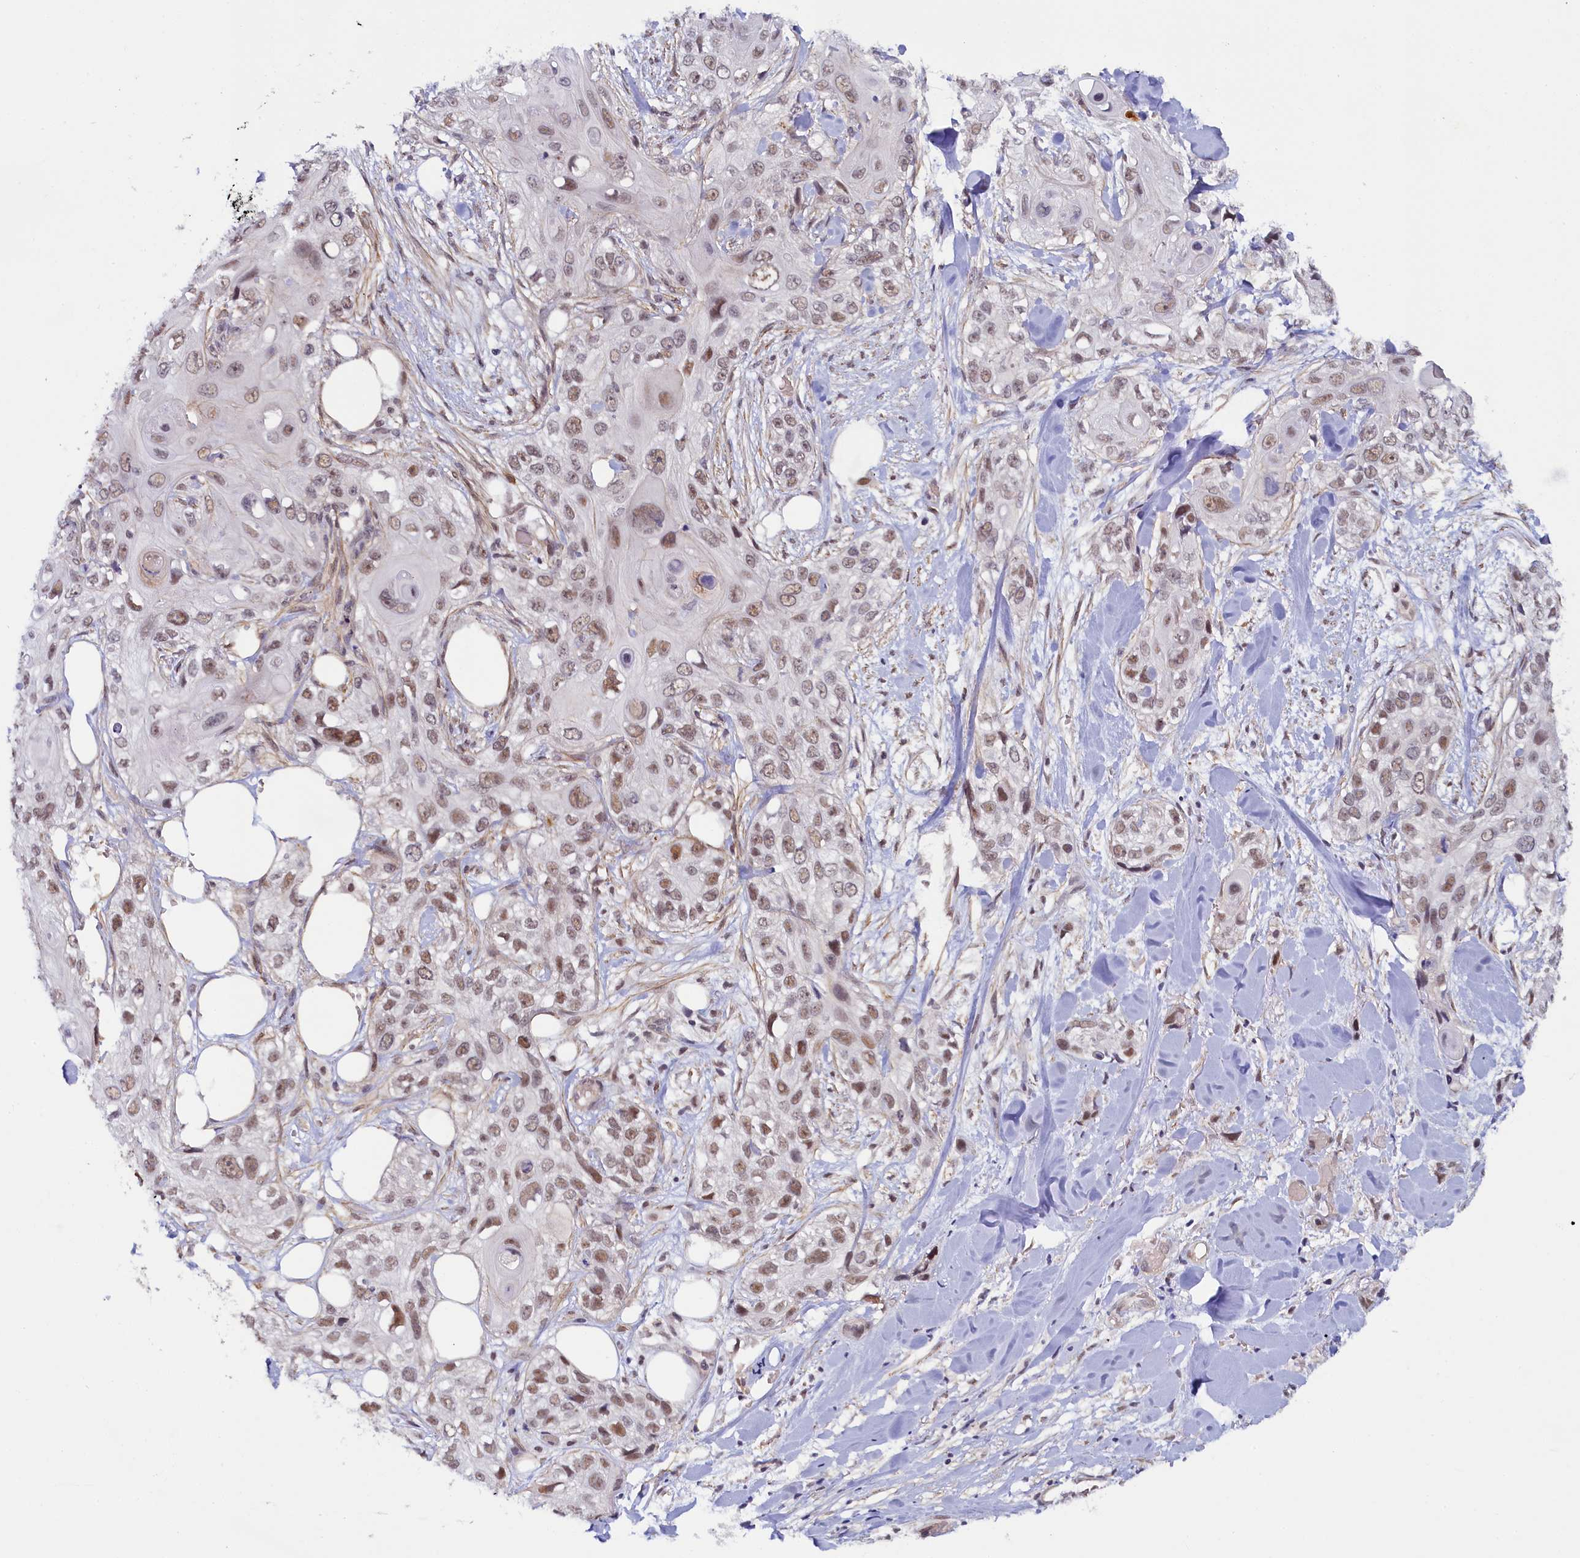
{"staining": {"intensity": "moderate", "quantity": ">75%", "location": "nuclear"}, "tissue": "skin cancer", "cell_type": "Tumor cells", "image_type": "cancer", "snomed": [{"axis": "morphology", "description": "Normal tissue, NOS"}, {"axis": "morphology", "description": "Squamous cell carcinoma, NOS"}, {"axis": "topography", "description": "Skin"}], "caption": "There is medium levels of moderate nuclear staining in tumor cells of skin squamous cell carcinoma, as demonstrated by immunohistochemical staining (brown color).", "gene": "INTS14", "patient": {"sex": "male", "age": 72}}